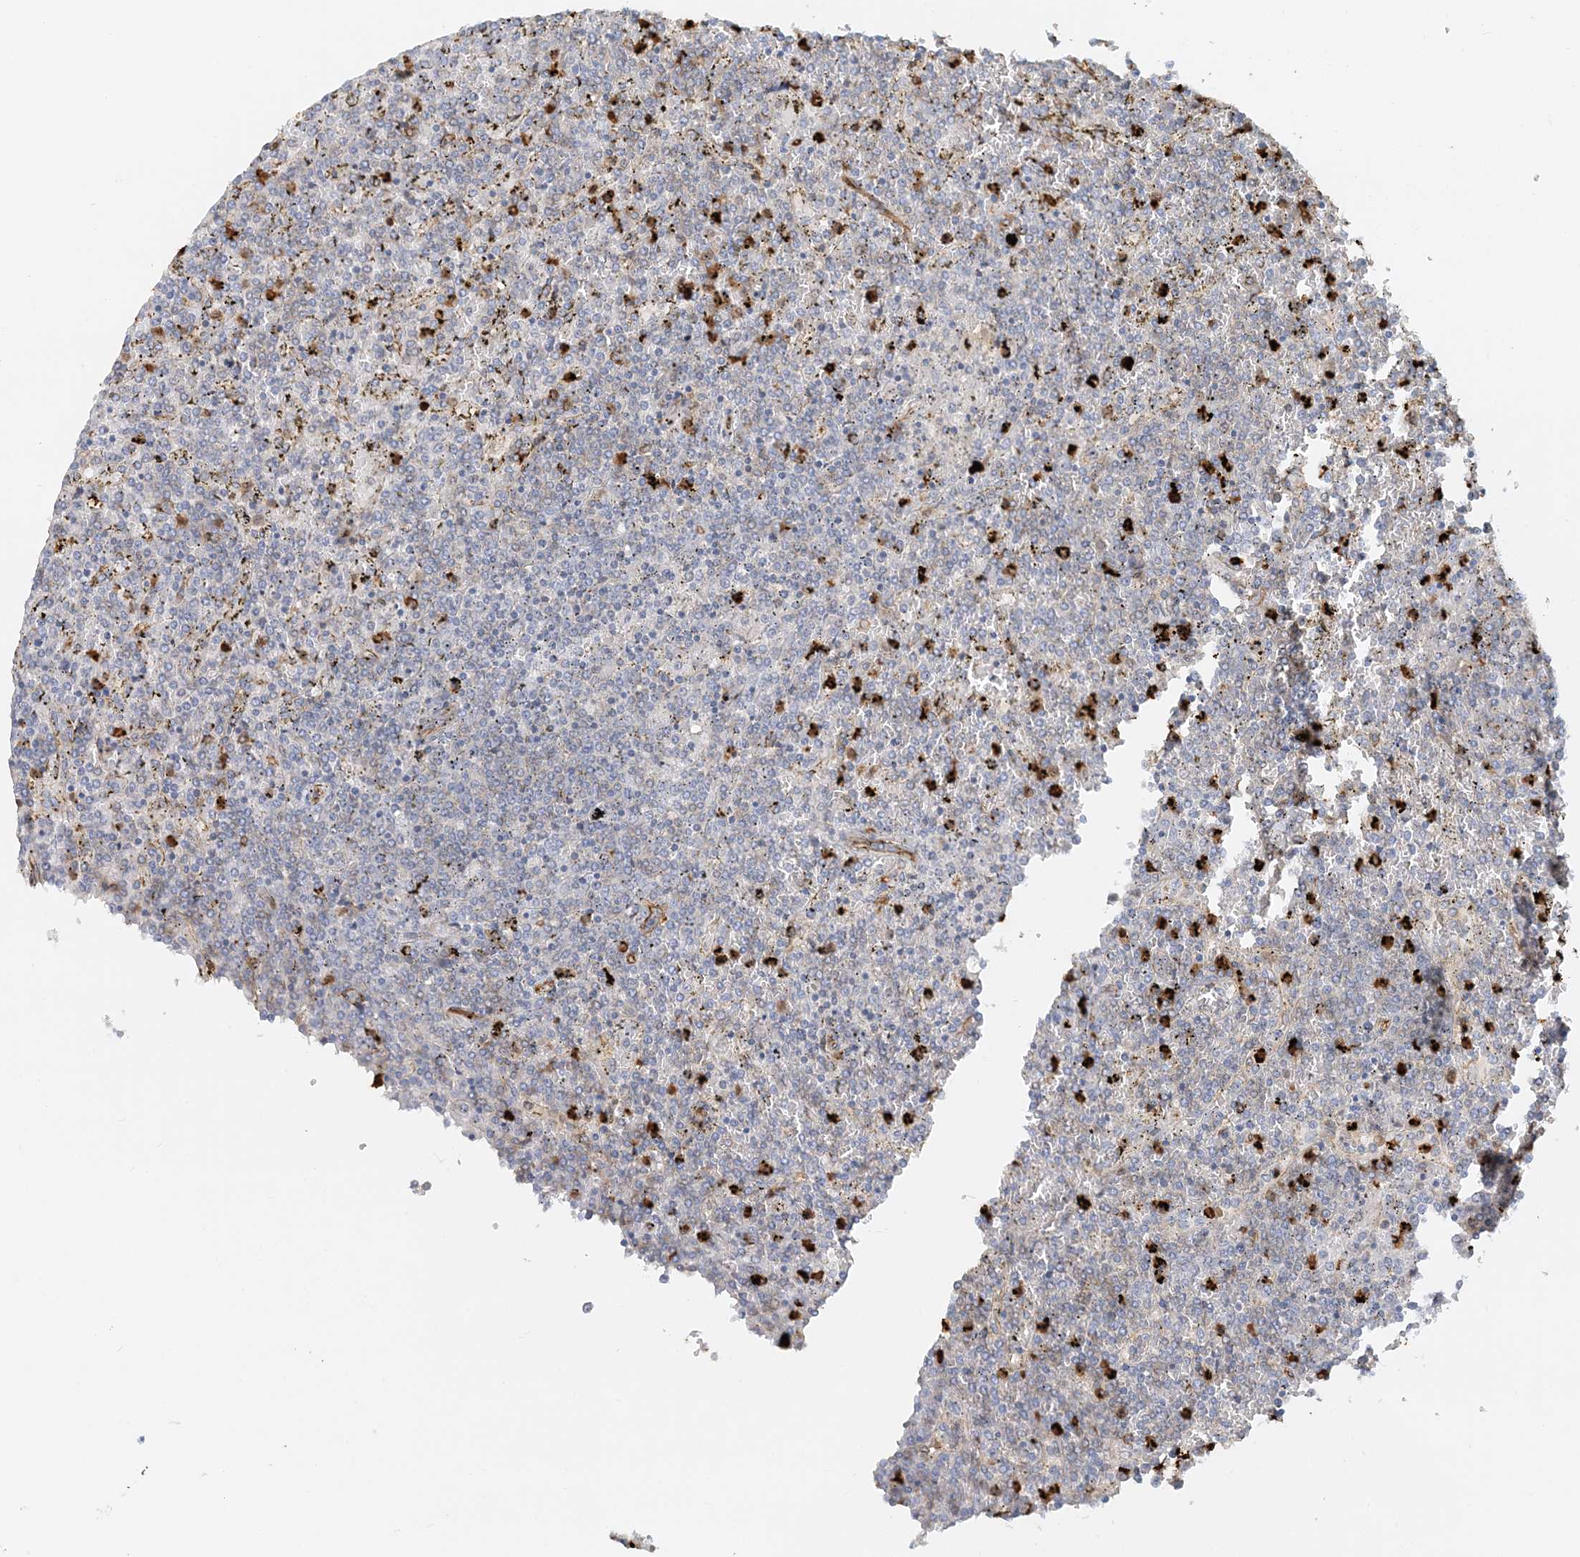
{"staining": {"intensity": "negative", "quantity": "none", "location": "none"}, "tissue": "lymphoma", "cell_type": "Tumor cells", "image_type": "cancer", "snomed": [{"axis": "morphology", "description": "Malignant lymphoma, non-Hodgkin's type, Low grade"}, {"axis": "topography", "description": "Spleen"}], "caption": "The micrograph reveals no significant staining in tumor cells of malignant lymphoma, non-Hodgkin's type (low-grade). Brightfield microscopy of IHC stained with DAB (3,3'-diaminobenzidine) (brown) and hematoxylin (blue), captured at high magnification.", "gene": "DNAH1", "patient": {"sex": "female", "age": 19}}